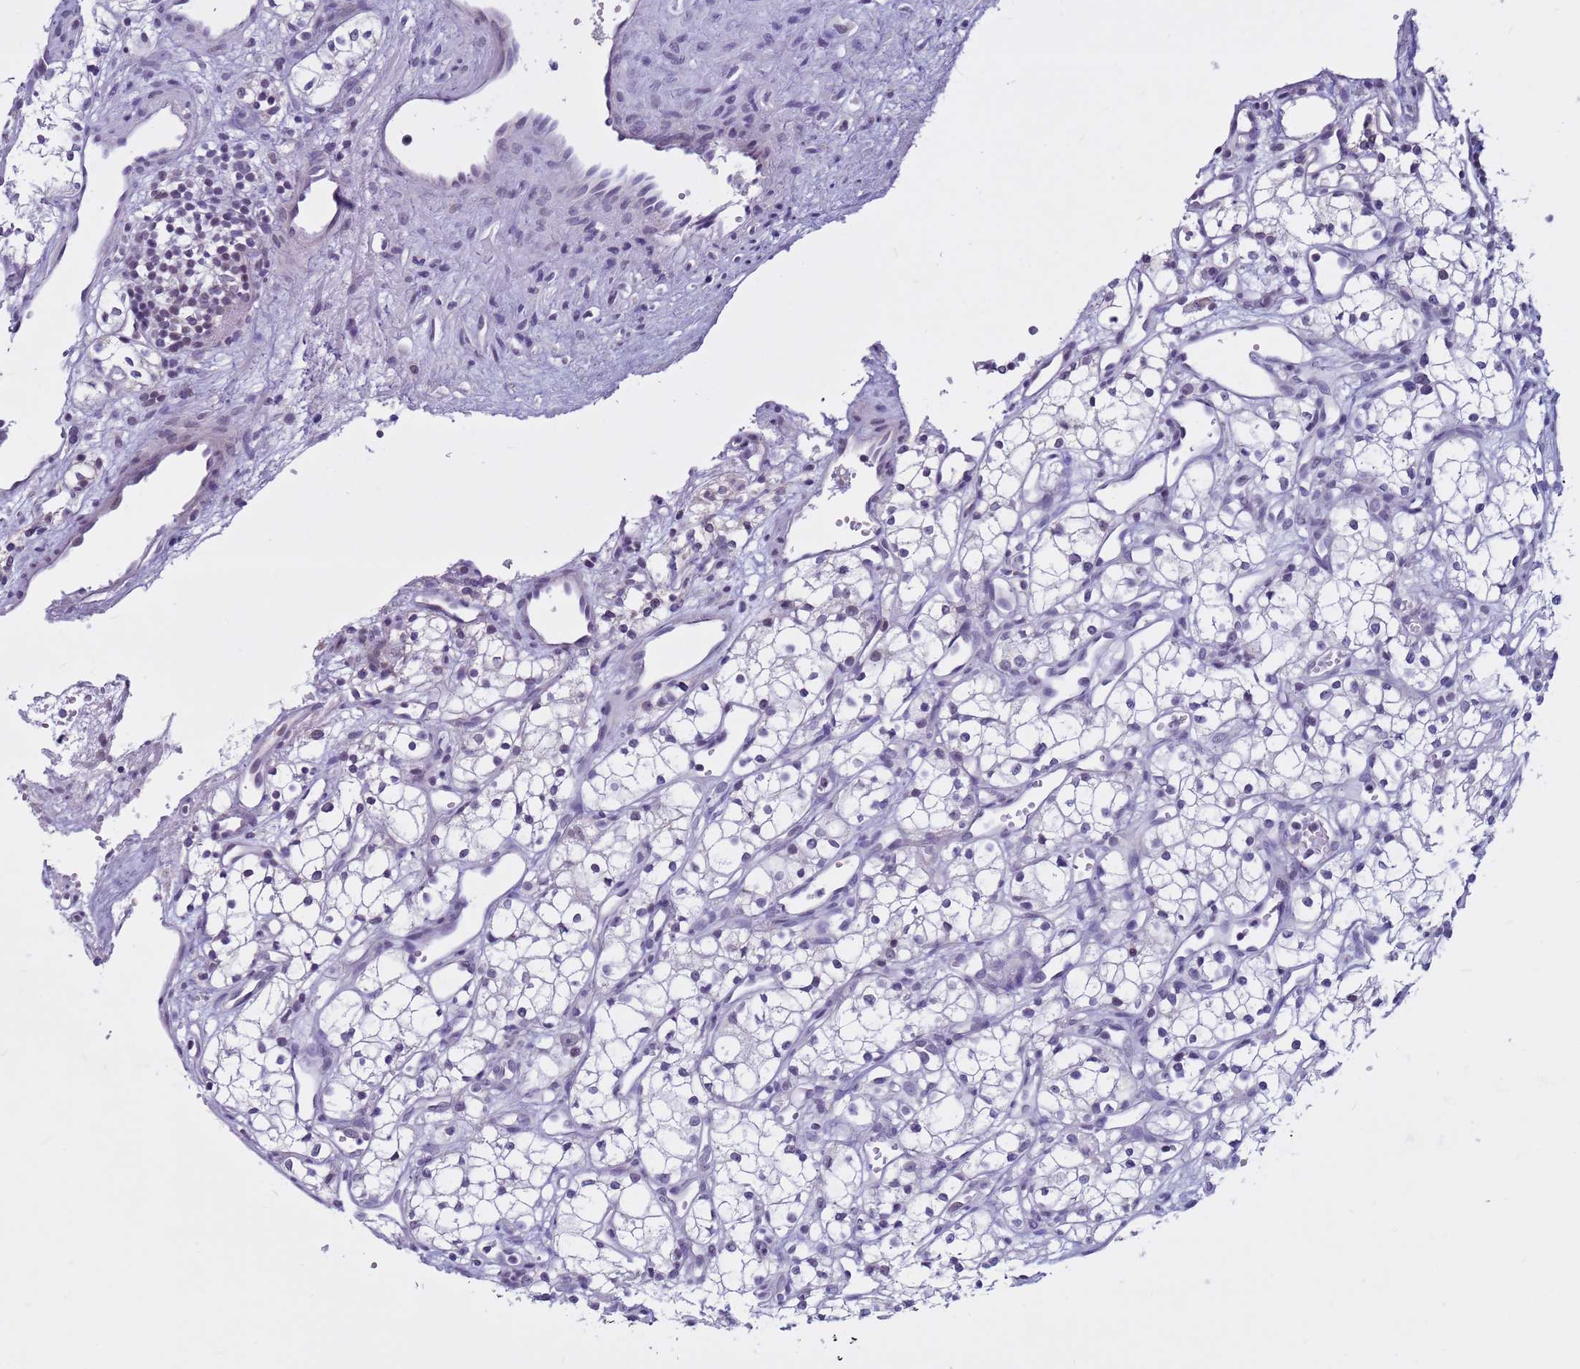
{"staining": {"intensity": "negative", "quantity": "none", "location": "none"}, "tissue": "renal cancer", "cell_type": "Tumor cells", "image_type": "cancer", "snomed": [{"axis": "morphology", "description": "Adenocarcinoma, NOS"}, {"axis": "topography", "description": "Kidney"}], "caption": "Renal adenocarcinoma was stained to show a protein in brown. There is no significant expression in tumor cells. (DAB immunohistochemistry (IHC) with hematoxylin counter stain).", "gene": "CDK2AP2", "patient": {"sex": "male", "age": 59}}